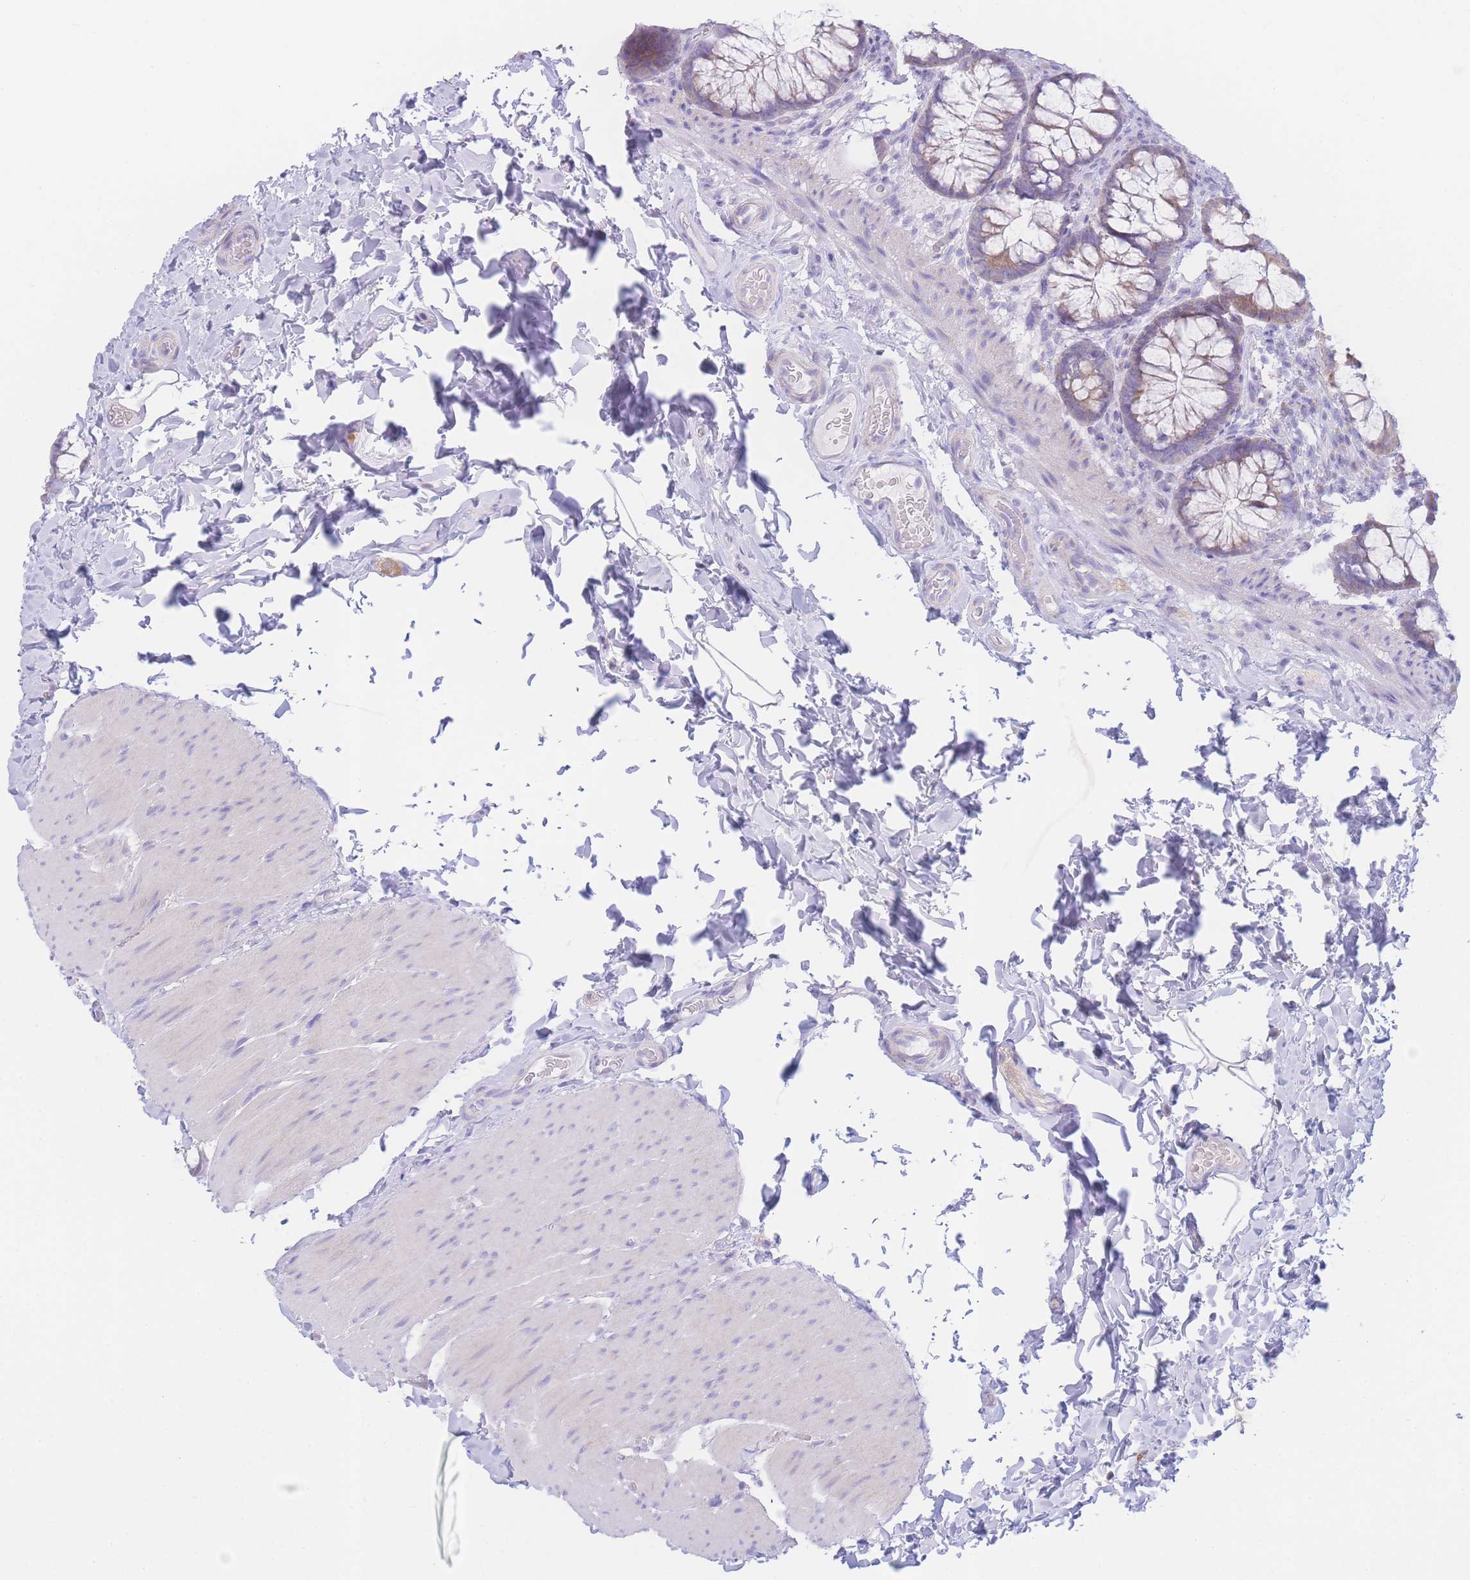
{"staining": {"intensity": "negative", "quantity": "none", "location": "none"}, "tissue": "colon", "cell_type": "Endothelial cells", "image_type": "normal", "snomed": [{"axis": "morphology", "description": "Normal tissue, NOS"}, {"axis": "topography", "description": "Colon"}], "caption": "This is a micrograph of immunohistochemistry (IHC) staining of benign colon, which shows no expression in endothelial cells. (Stains: DAB (3,3'-diaminobenzidine) immunohistochemistry (IHC) with hematoxylin counter stain, Microscopy: brightfield microscopy at high magnification).", "gene": "NBEAL1", "patient": {"sex": "male", "age": 46}}